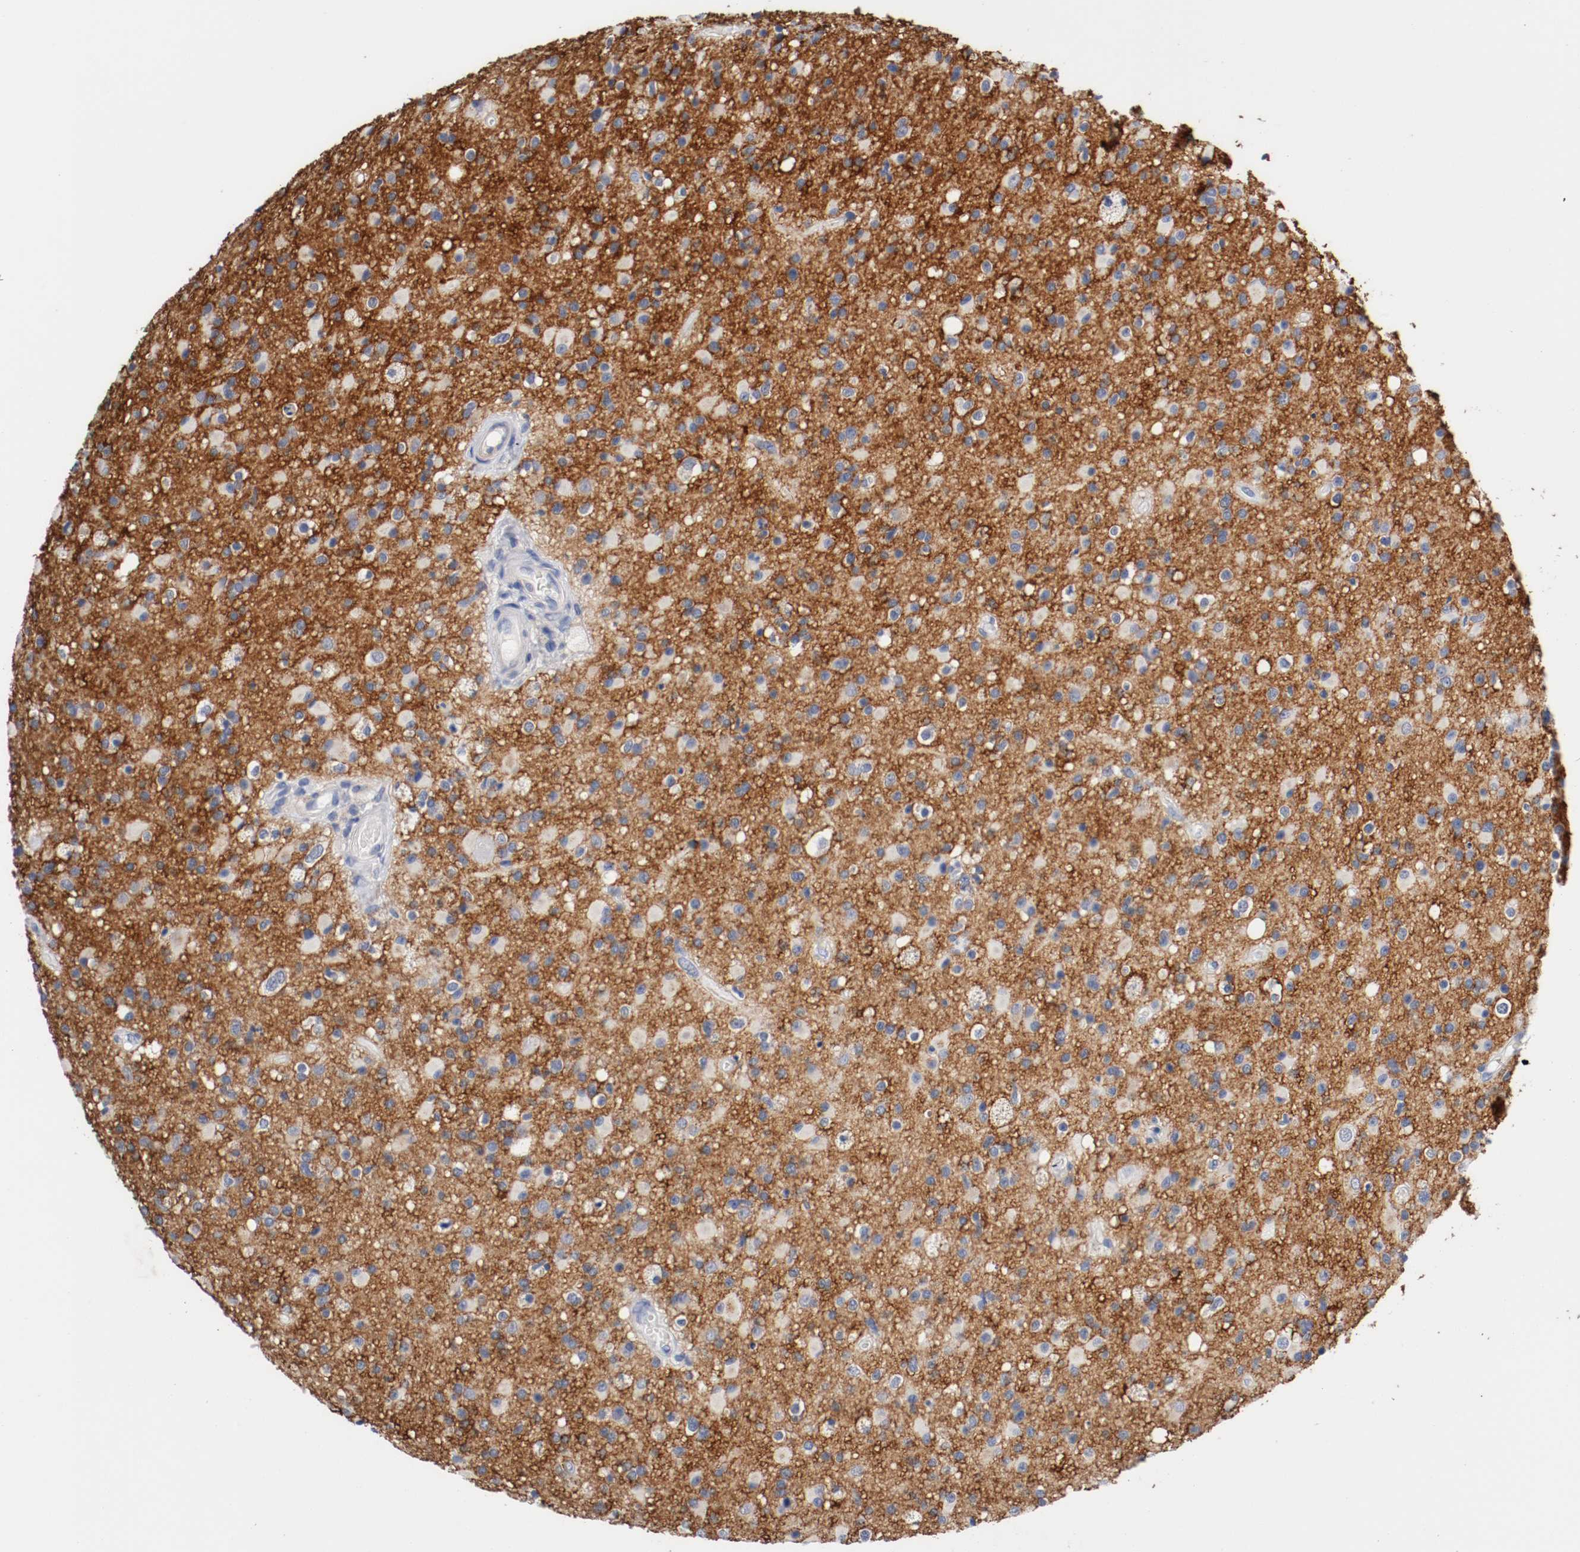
{"staining": {"intensity": "negative", "quantity": "none", "location": "none"}, "tissue": "glioma", "cell_type": "Tumor cells", "image_type": "cancer", "snomed": [{"axis": "morphology", "description": "Glioma, malignant, High grade"}, {"axis": "topography", "description": "Brain"}], "caption": "Glioma was stained to show a protein in brown. There is no significant expression in tumor cells. The staining was performed using DAB (3,3'-diaminobenzidine) to visualize the protein expression in brown, while the nuclei were stained in blue with hematoxylin (Magnification: 20x).", "gene": "TNC", "patient": {"sex": "male", "age": 33}}